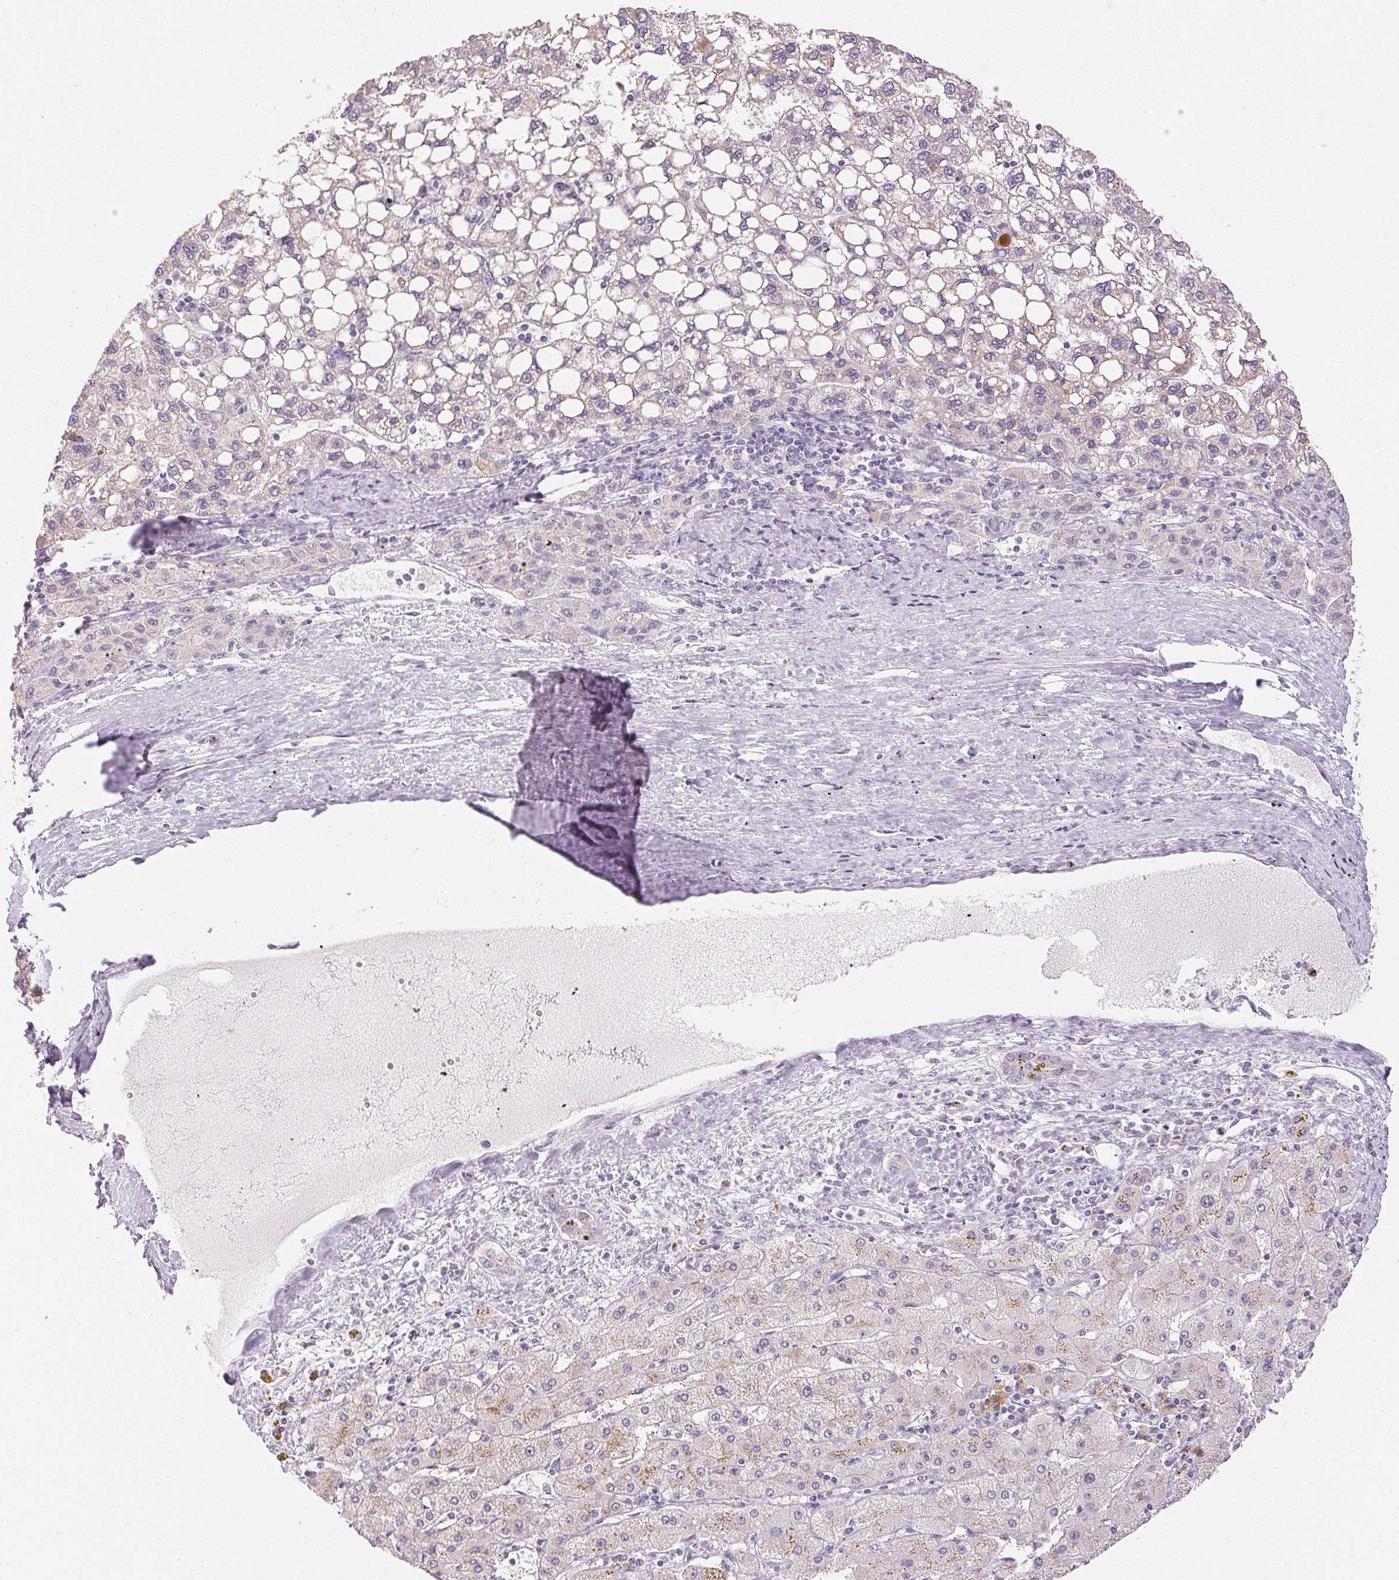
{"staining": {"intensity": "negative", "quantity": "none", "location": "none"}, "tissue": "liver cancer", "cell_type": "Tumor cells", "image_type": "cancer", "snomed": [{"axis": "morphology", "description": "Carcinoma, Hepatocellular, NOS"}, {"axis": "topography", "description": "Liver"}], "caption": "DAB immunohistochemical staining of human liver cancer (hepatocellular carcinoma) shows no significant positivity in tumor cells.", "gene": "SFTPD", "patient": {"sex": "female", "age": 82}}